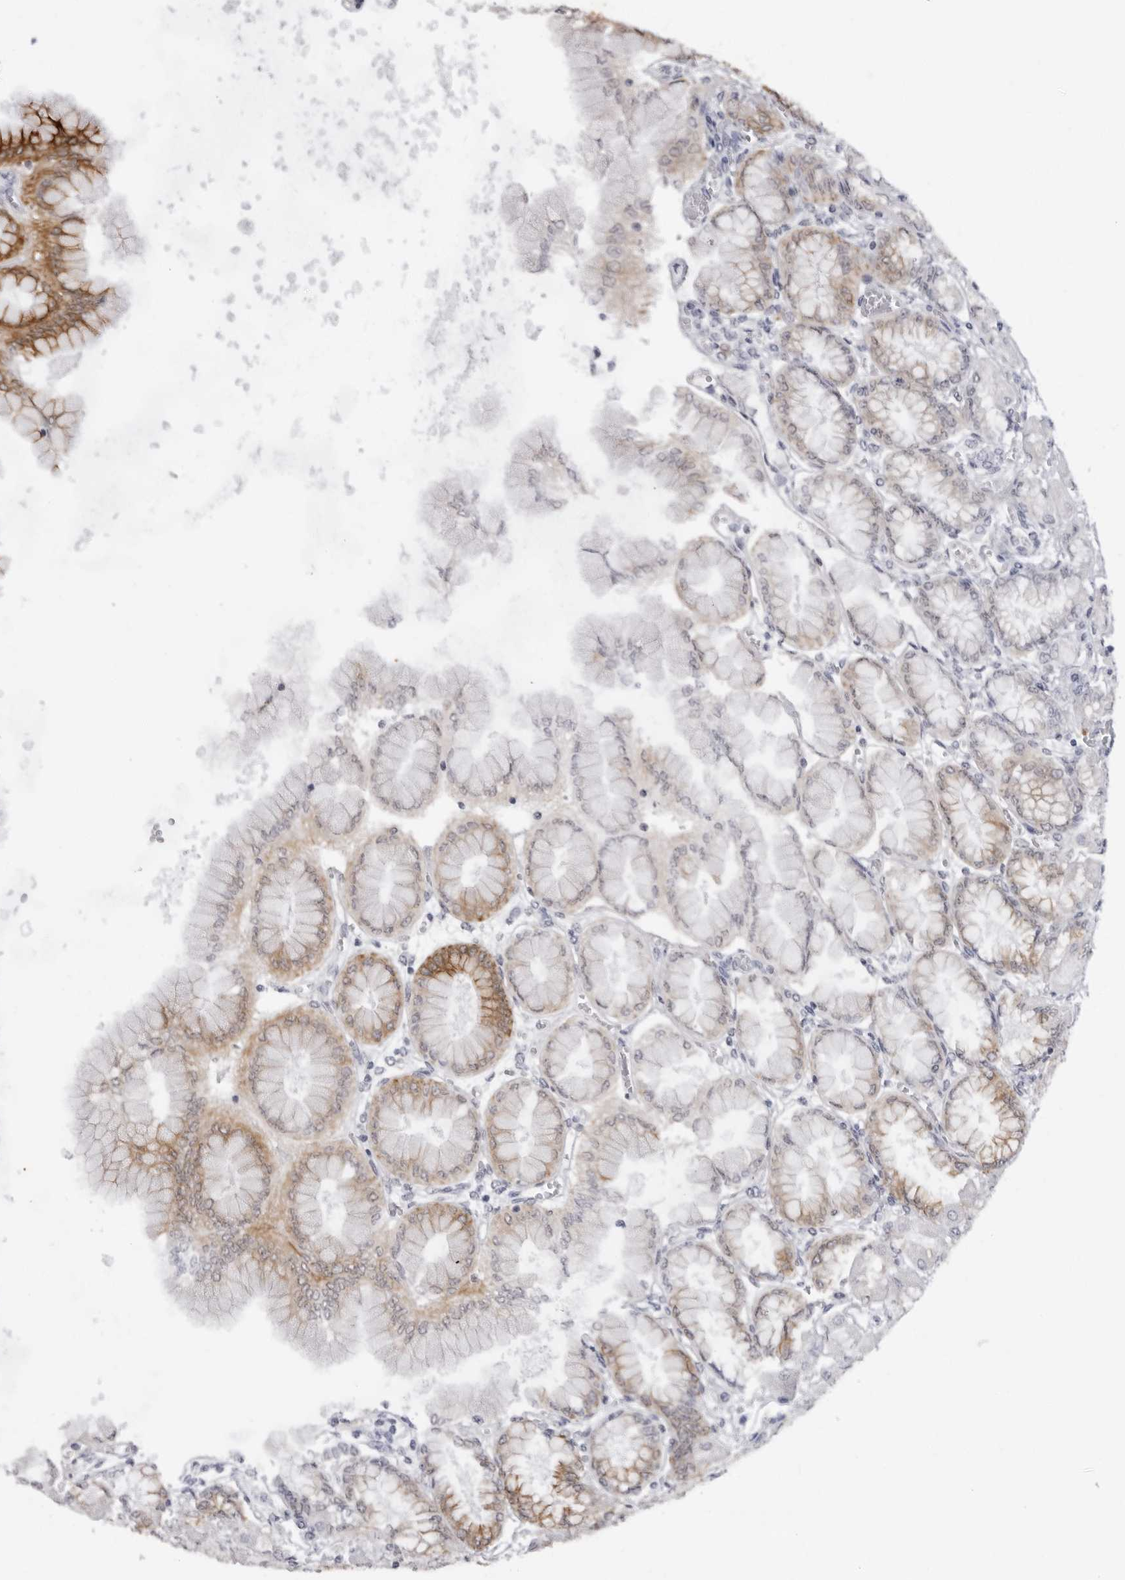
{"staining": {"intensity": "strong", "quantity": "25%-75%", "location": "cytoplasmic/membranous"}, "tissue": "stomach", "cell_type": "Glandular cells", "image_type": "normal", "snomed": [{"axis": "morphology", "description": "Normal tissue, NOS"}, {"axis": "topography", "description": "Stomach, upper"}], "caption": "Immunohistochemical staining of unremarkable stomach displays high levels of strong cytoplasmic/membranous expression in approximately 25%-75% of glandular cells.", "gene": "SERPINF2", "patient": {"sex": "female", "age": 56}}